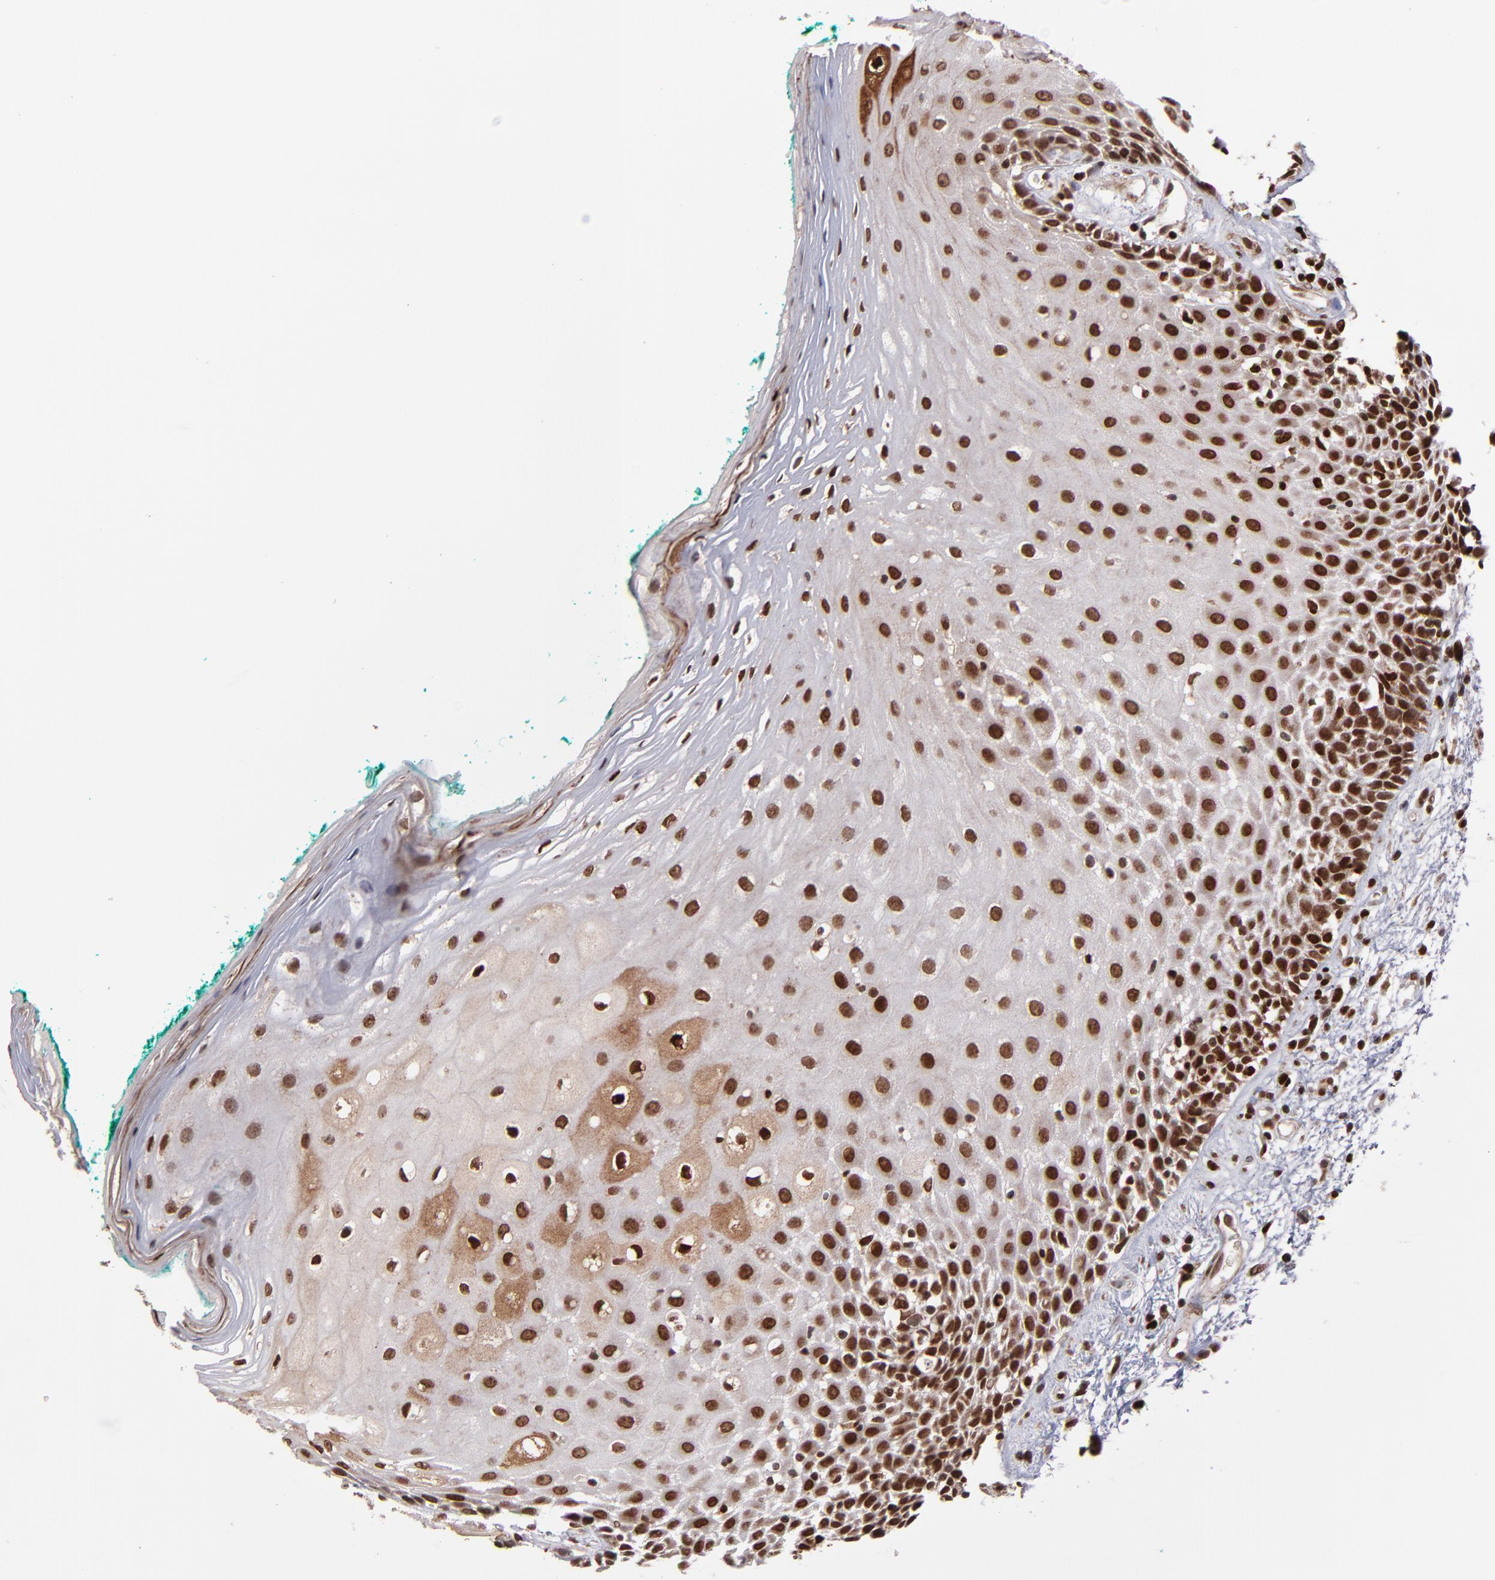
{"staining": {"intensity": "strong", "quantity": ">75%", "location": "cytoplasmic/membranous,nuclear"}, "tissue": "oral mucosa", "cell_type": "Squamous epithelial cells", "image_type": "normal", "snomed": [{"axis": "morphology", "description": "Normal tissue, NOS"}, {"axis": "morphology", "description": "Squamous cell carcinoma, NOS"}, {"axis": "topography", "description": "Skeletal muscle"}, {"axis": "topography", "description": "Oral tissue"}, {"axis": "topography", "description": "Head-Neck"}], "caption": "A histopathology image of oral mucosa stained for a protein demonstrates strong cytoplasmic/membranous,nuclear brown staining in squamous epithelial cells. The staining is performed using DAB brown chromogen to label protein expression. The nuclei are counter-stained blue using hematoxylin.", "gene": "TOP1MT", "patient": {"sex": "female", "age": 84}}